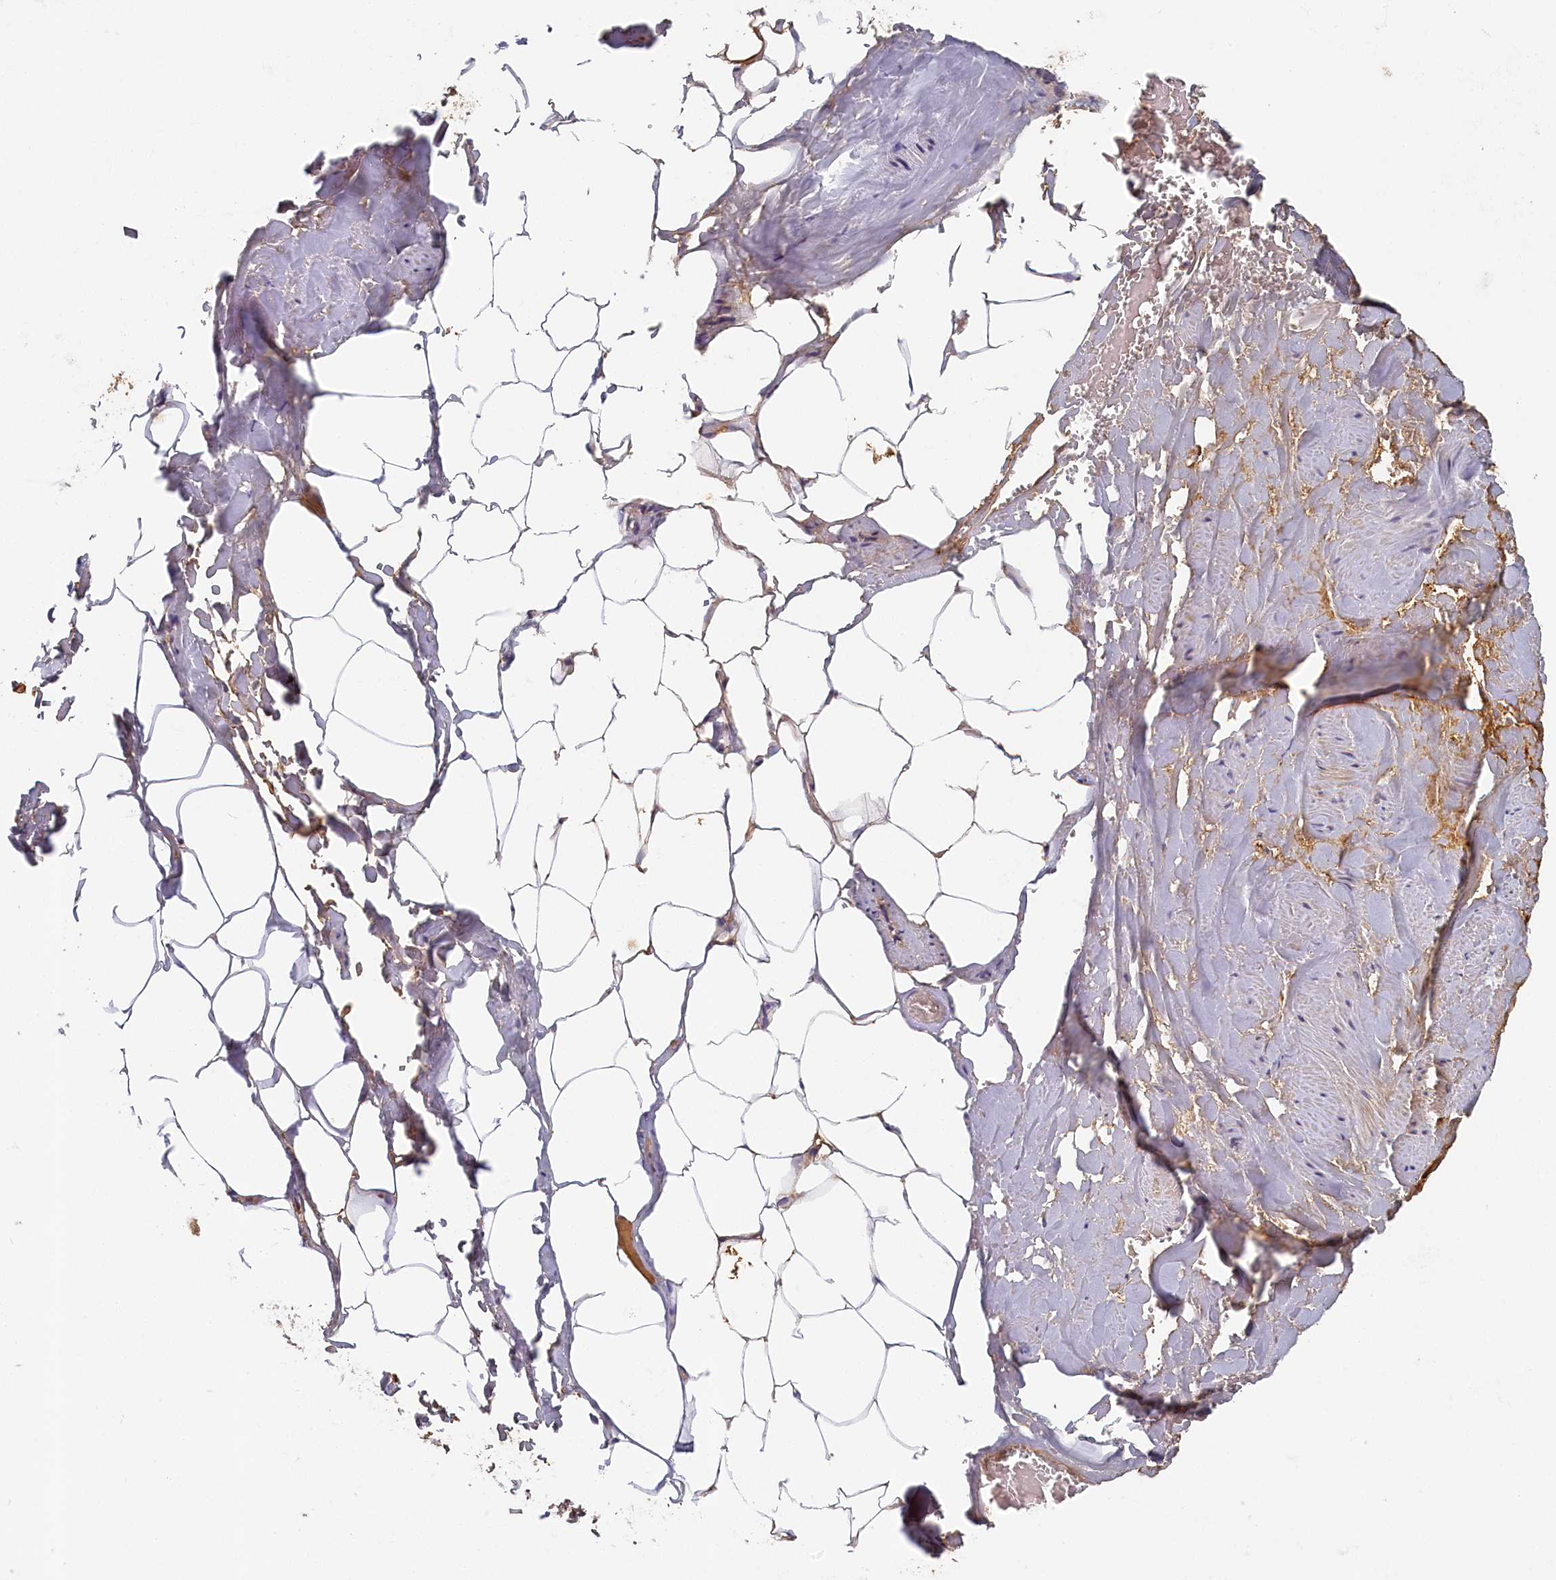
{"staining": {"intensity": "moderate", "quantity": ">75%", "location": "cytoplasmic/membranous"}, "tissue": "adipose tissue", "cell_type": "Adipocytes", "image_type": "normal", "snomed": [{"axis": "morphology", "description": "Normal tissue, NOS"}, {"axis": "morphology", "description": "Adenocarcinoma, Low grade"}, {"axis": "topography", "description": "Prostate"}, {"axis": "topography", "description": "Peripheral nerve tissue"}], "caption": "The histopathology image demonstrates immunohistochemical staining of unremarkable adipose tissue. There is moderate cytoplasmic/membranous staining is identified in about >75% of adipocytes. Using DAB (brown) and hematoxylin (blue) stains, captured at high magnification using brightfield microscopy.", "gene": "STX16", "patient": {"sex": "male", "age": 63}}